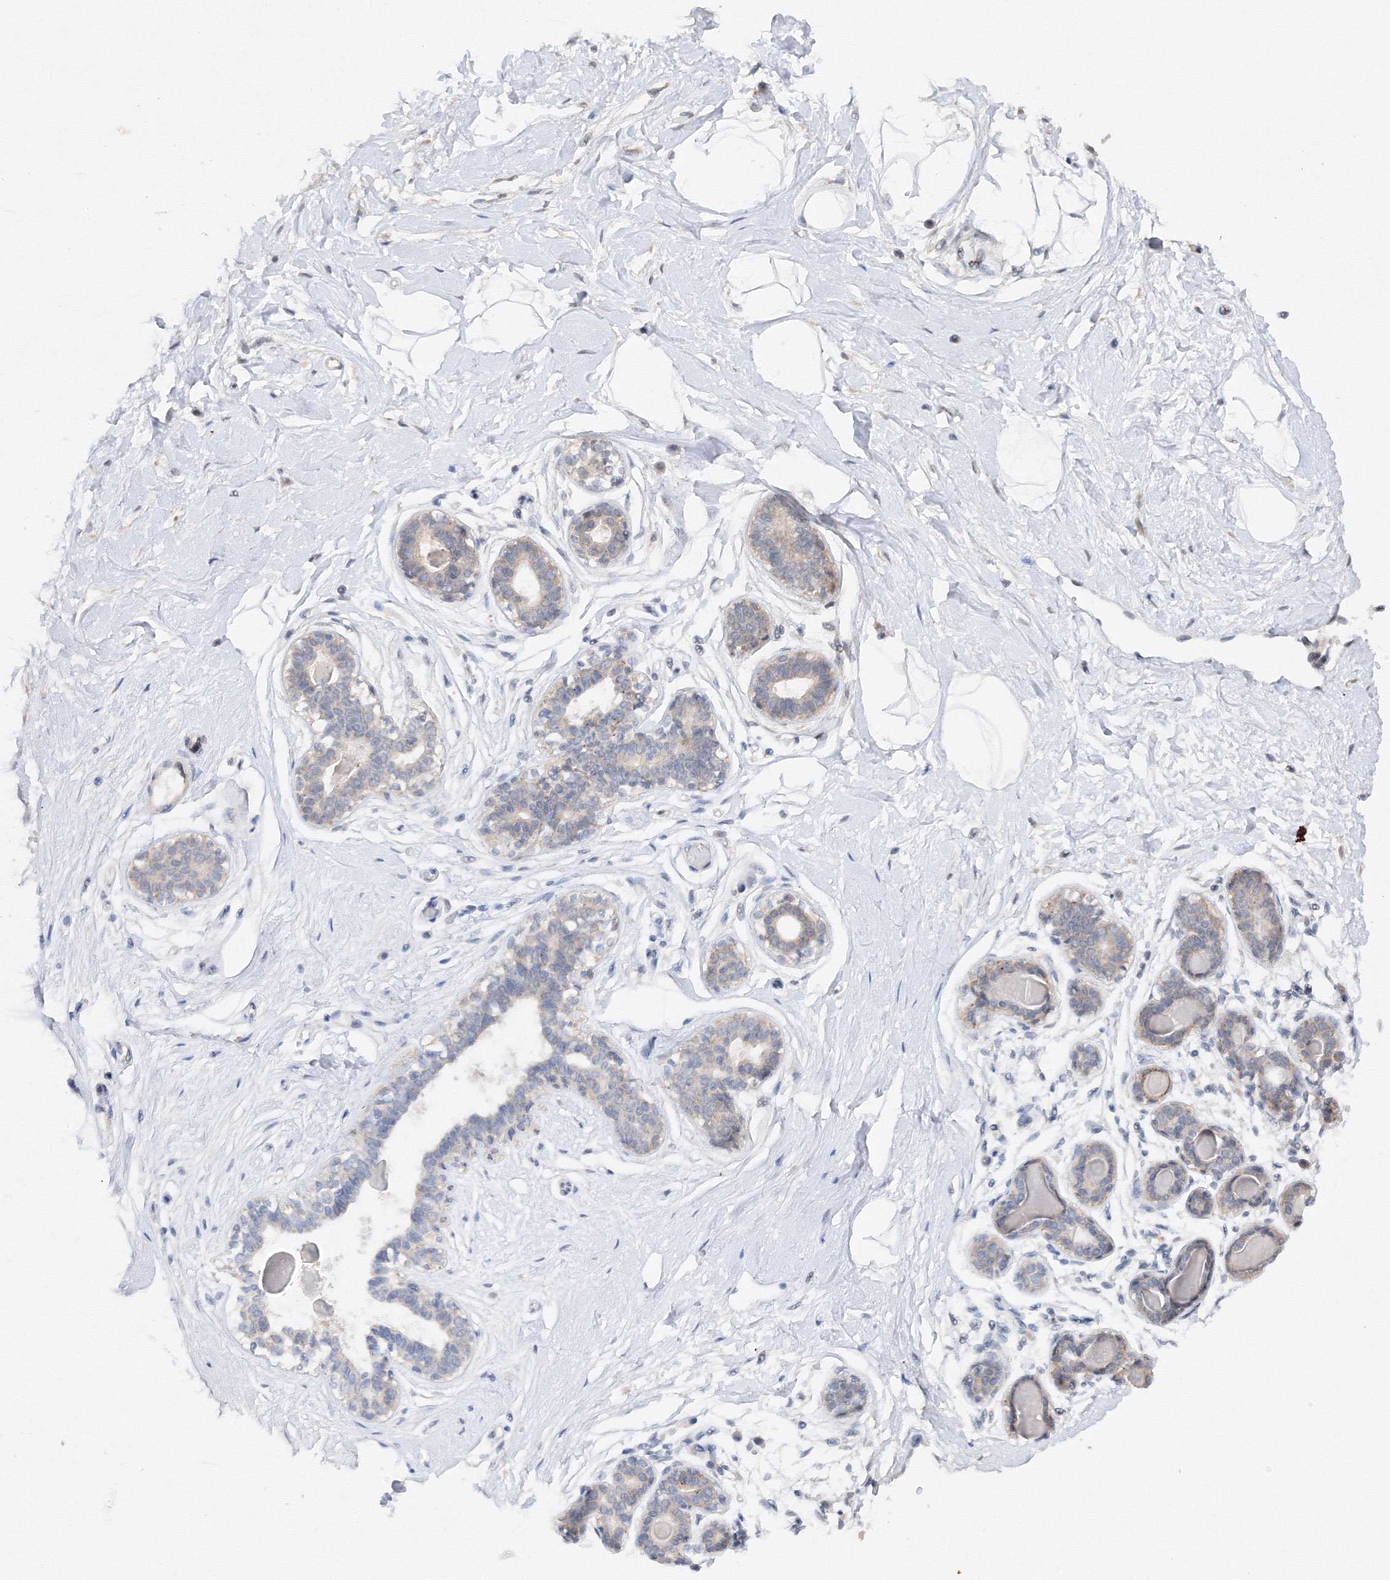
{"staining": {"intensity": "negative", "quantity": "none", "location": "none"}, "tissue": "breast", "cell_type": "Adipocytes", "image_type": "normal", "snomed": [{"axis": "morphology", "description": "Normal tissue, NOS"}, {"axis": "topography", "description": "Breast"}], "caption": "The photomicrograph shows no significant staining in adipocytes of breast. The staining was performed using DAB (3,3'-diaminobenzidine) to visualize the protein expression in brown, while the nuclei were stained in blue with hematoxylin (Magnification: 20x).", "gene": "DCTD", "patient": {"sex": "female", "age": 45}}